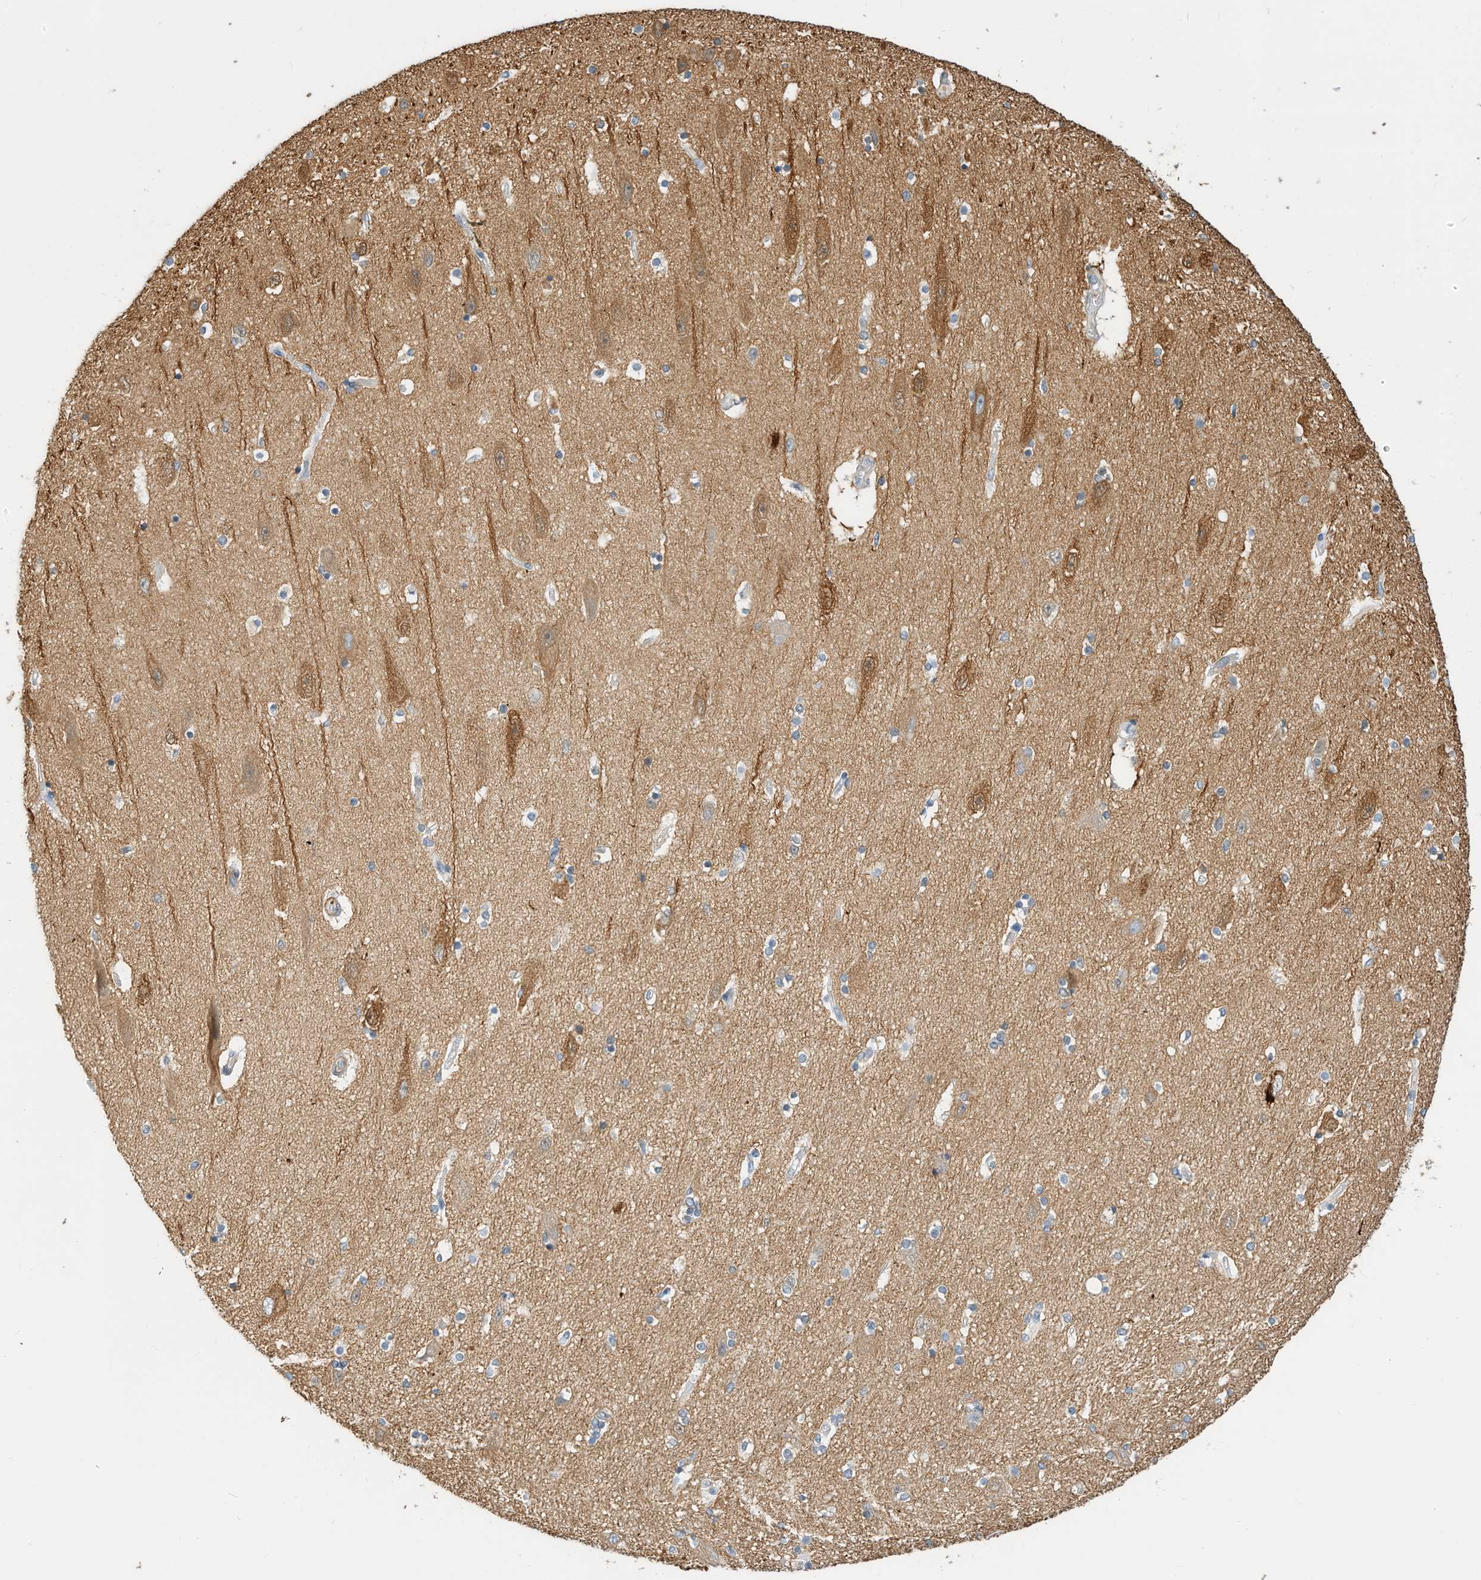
{"staining": {"intensity": "moderate", "quantity": "<25%", "location": "cytoplasmic/membranous"}, "tissue": "hippocampus", "cell_type": "Glial cells", "image_type": "normal", "snomed": [{"axis": "morphology", "description": "Normal tissue, NOS"}, {"axis": "topography", "description": "Hippocampus"}], "caption": "Hippocampus stained with IHC exhibits moderate cytoplasmic/membranous positivity in about <25% of glial cells. The protein of interest is shown in brown color, while the nuclei are stained blue.", "gene": "MICAL1", "patient": {"sex": "female", "age": 54}}